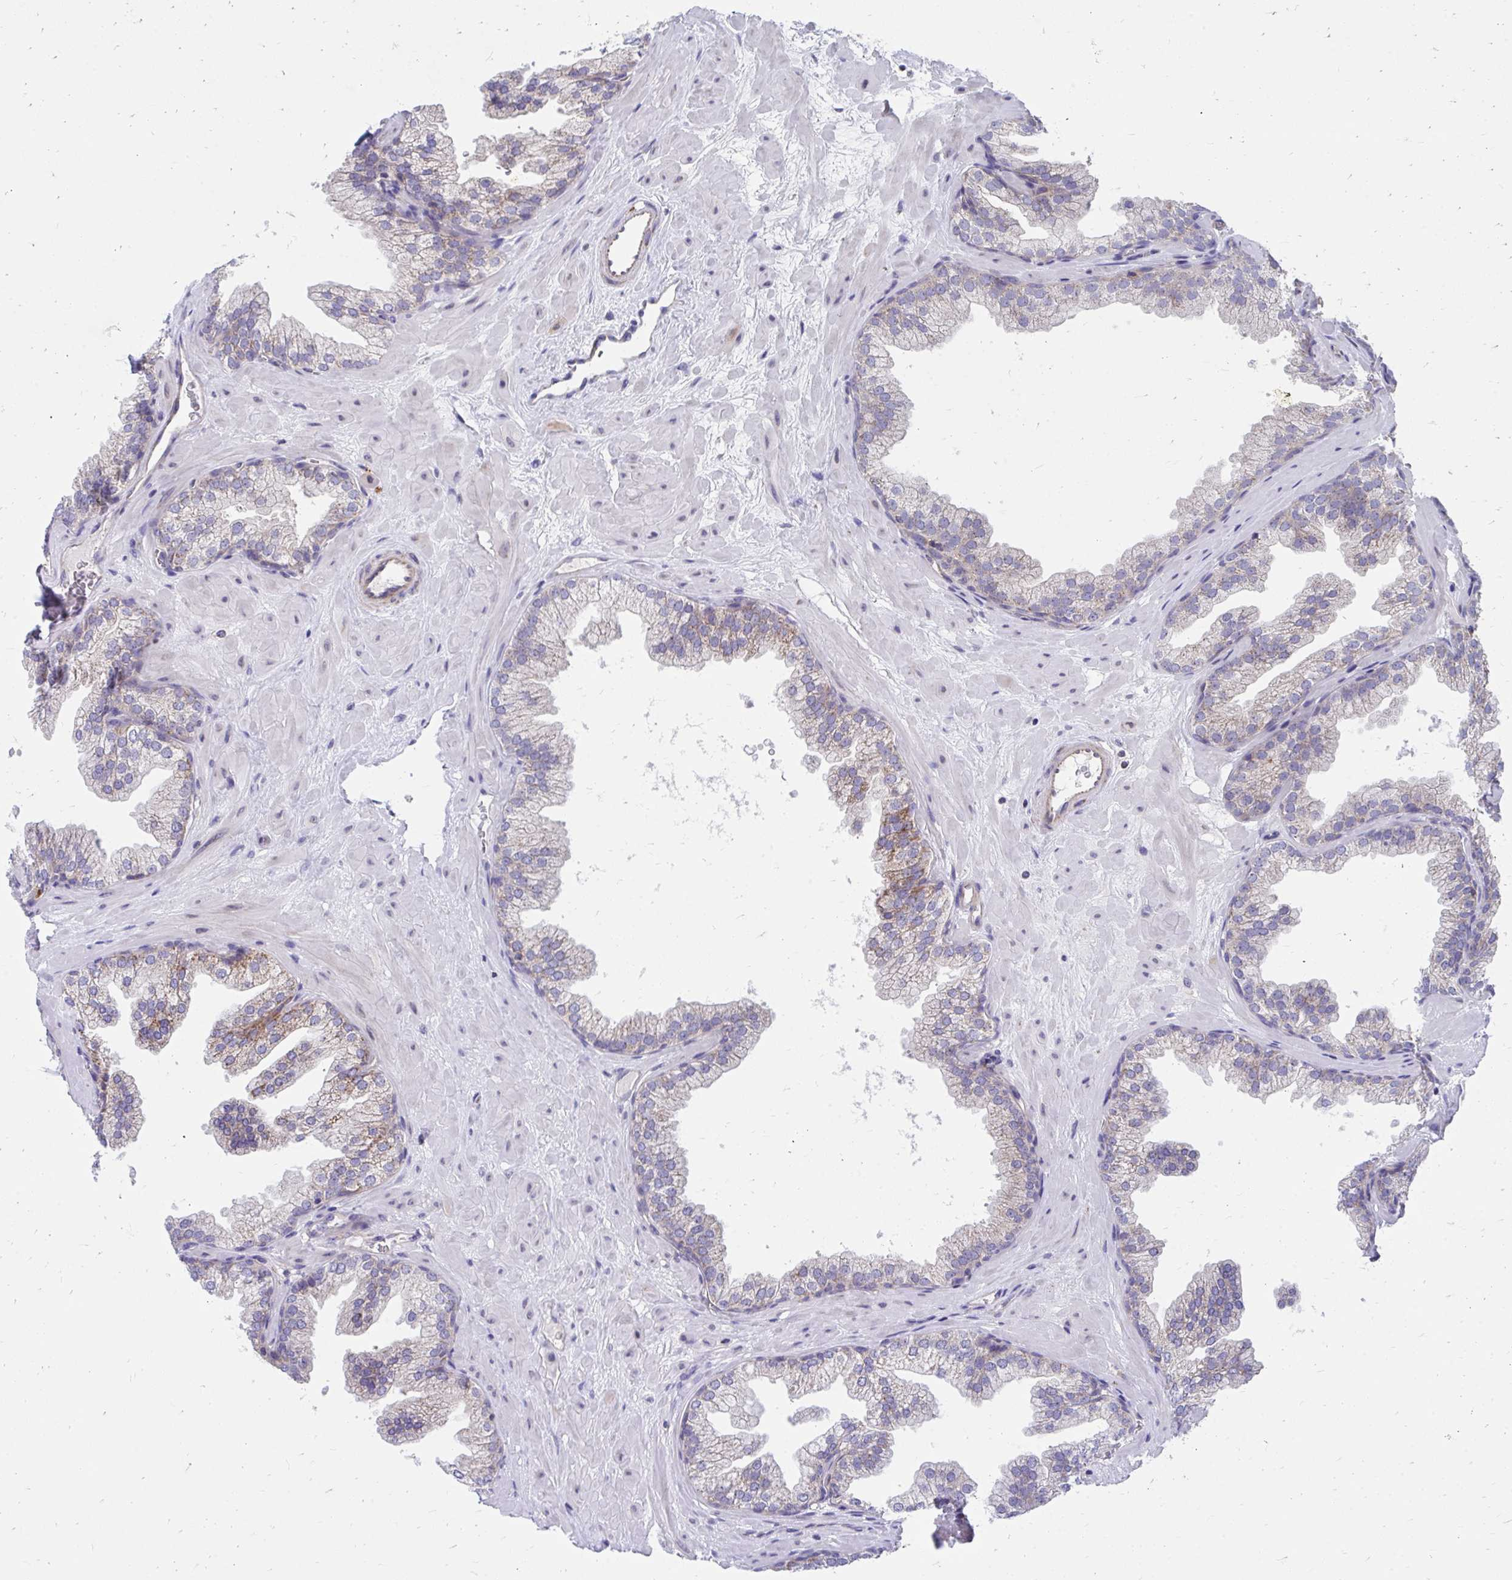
{"staining": {"intensity": "moderate", "quantity": "<25%", "location": "cytoplasmic/membranous"}, "tissue": "prostate", "cell_type": "Glandular cells", "image_type": "normal", "snomed": [{"axis": "morphology", "description": "Normal tissue, NOS"}, {"axis": "topography", "description": "Prostate"}], "caption": "Immunohistochemistry image of unremarkable human prostate stained for a protein (brown), which demonstrates low levels of moderate cytoplasmic/membranous expression in approximately <25% of glandular cells.", "gene": "FHIP1B", "patient": {"sex": "male", "age": 37}}